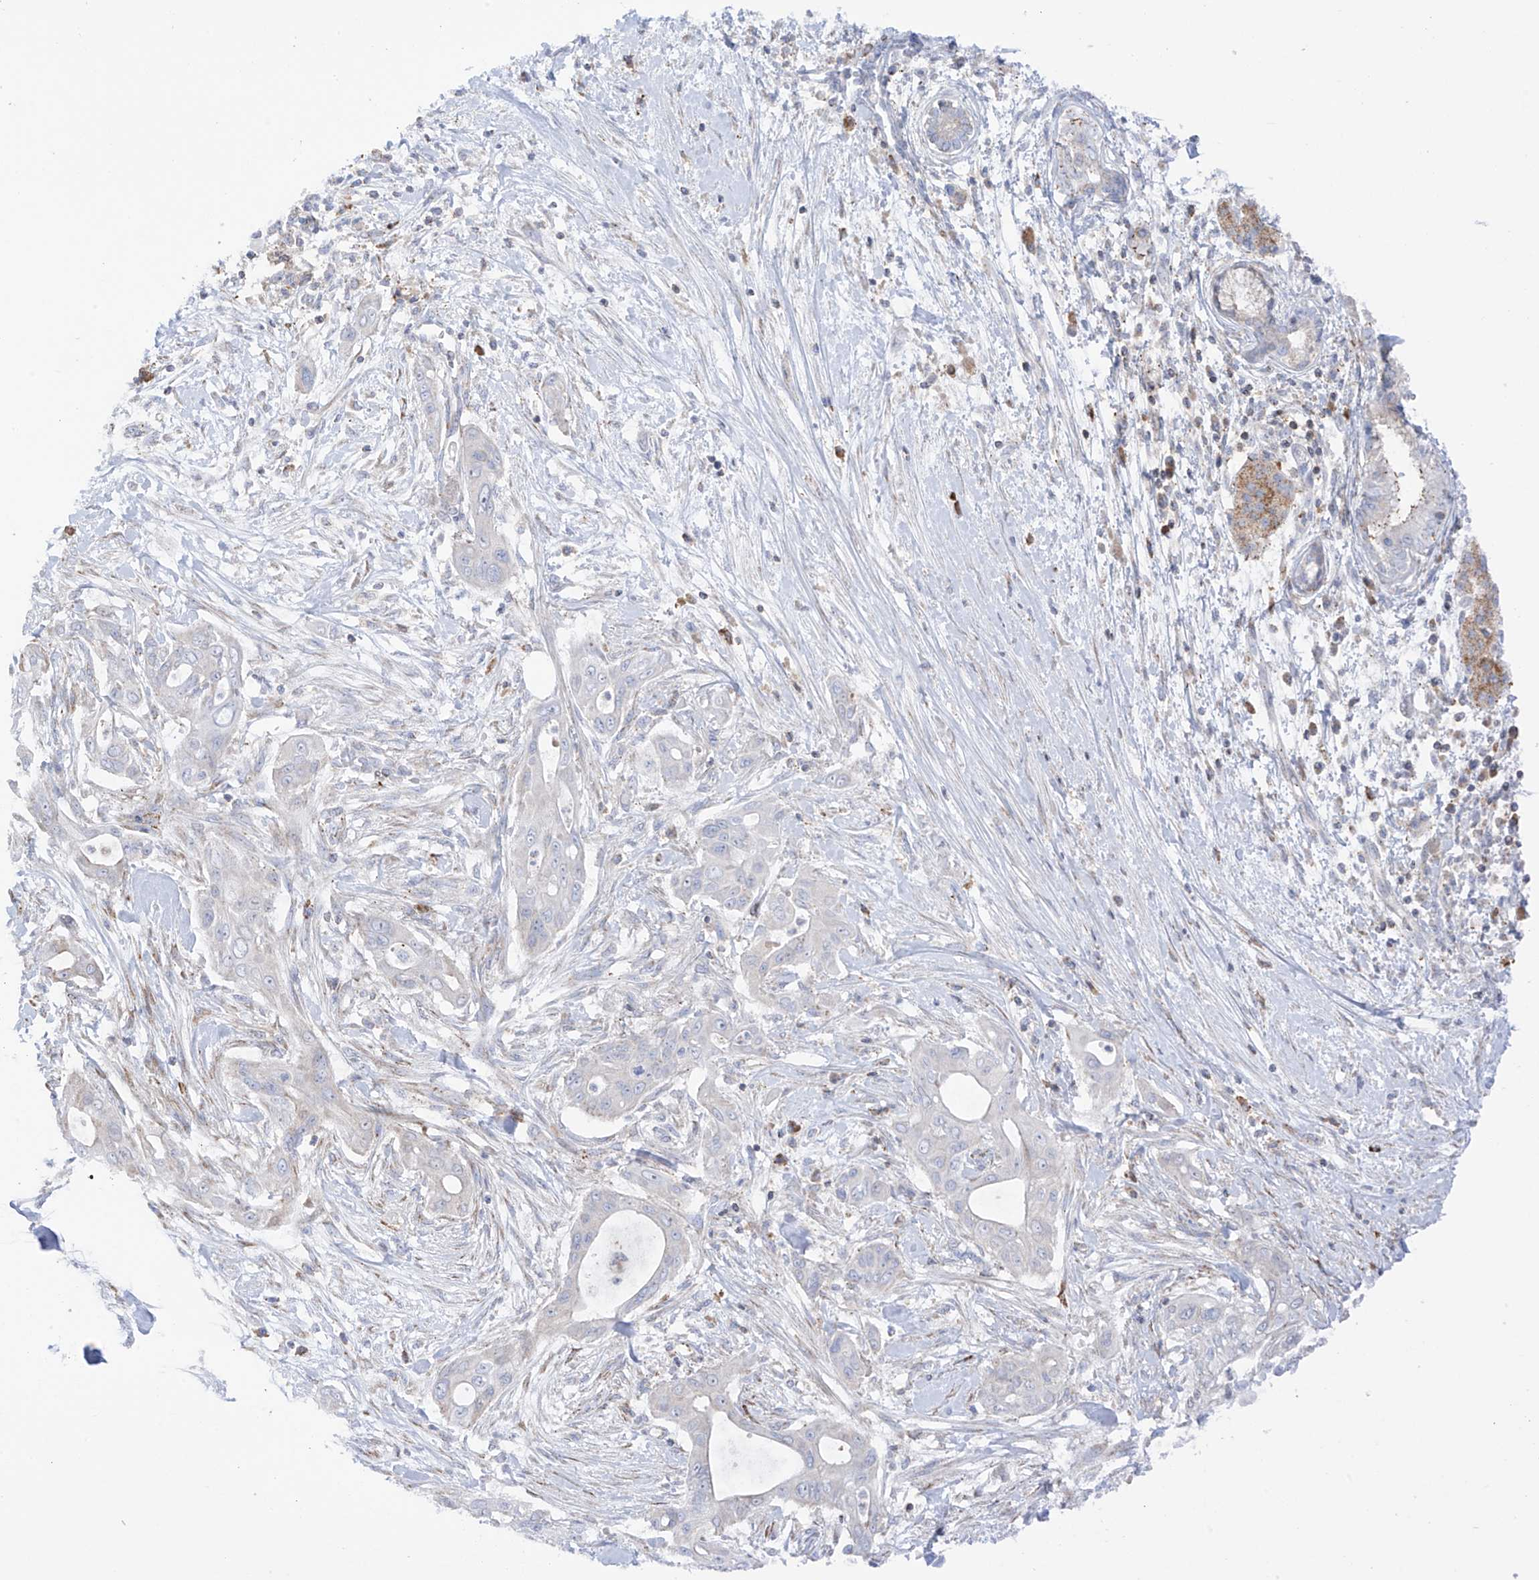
{"staining": {"intensity": "negative", "quantity": "none", "location": "none"}, "tissue": "pancreatic cancer", "cell_type": "Tumor cells", "image_type": "cancer", "snomed": [{"axis": "morphology", "description": "Adenocarcinoma, NOS"}, {"axis": "topography", "description": "Pancreas"}], "caption": "Image shows no significant protein expression in tumor cells of pancreatic cancer (adenocarcinoma).", "gene": "XKR3", "patient": {"sex": "male", "age": 58}}